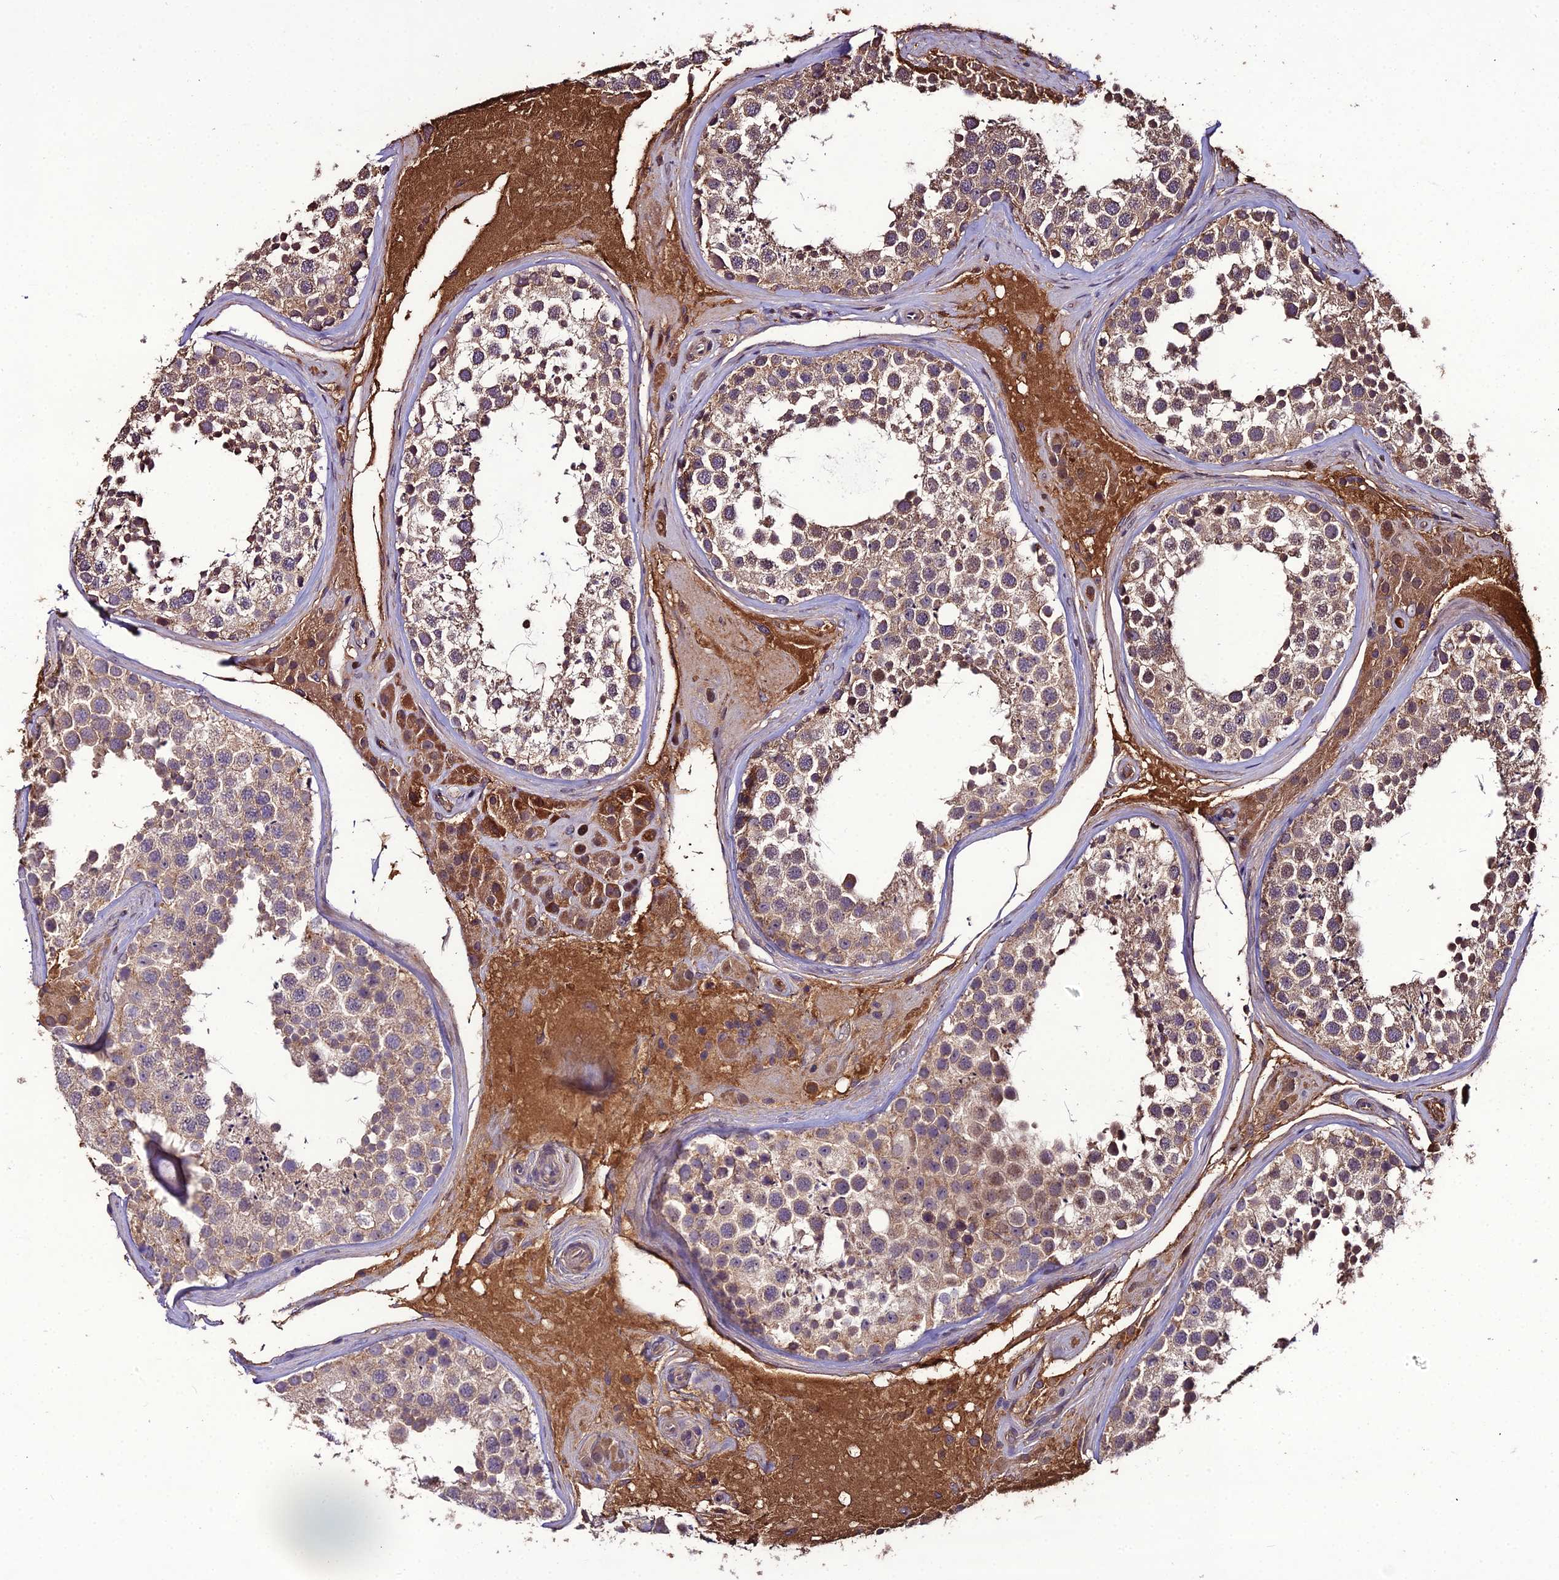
{"staining": {"intensity": "moderate", "quantity": ">75%", "location": "cytoplasmic/membranous"}, "tissue": "testis", "cell_type": "Cells in seminiferous ducts", "image_type": "normal", "snomed": [{"axis": "morphology", "description": "Normal tissue, NOS"}, {"axis": "topography", "description": "Testis"}], "caption": "Protein analysis of benign testis shows moderate cytoplasmic/membranous staining in about >75% of cells in seminiferous ducts.", "gene": "KCTD16", "patient": {"sex": "male", "age": 46}}